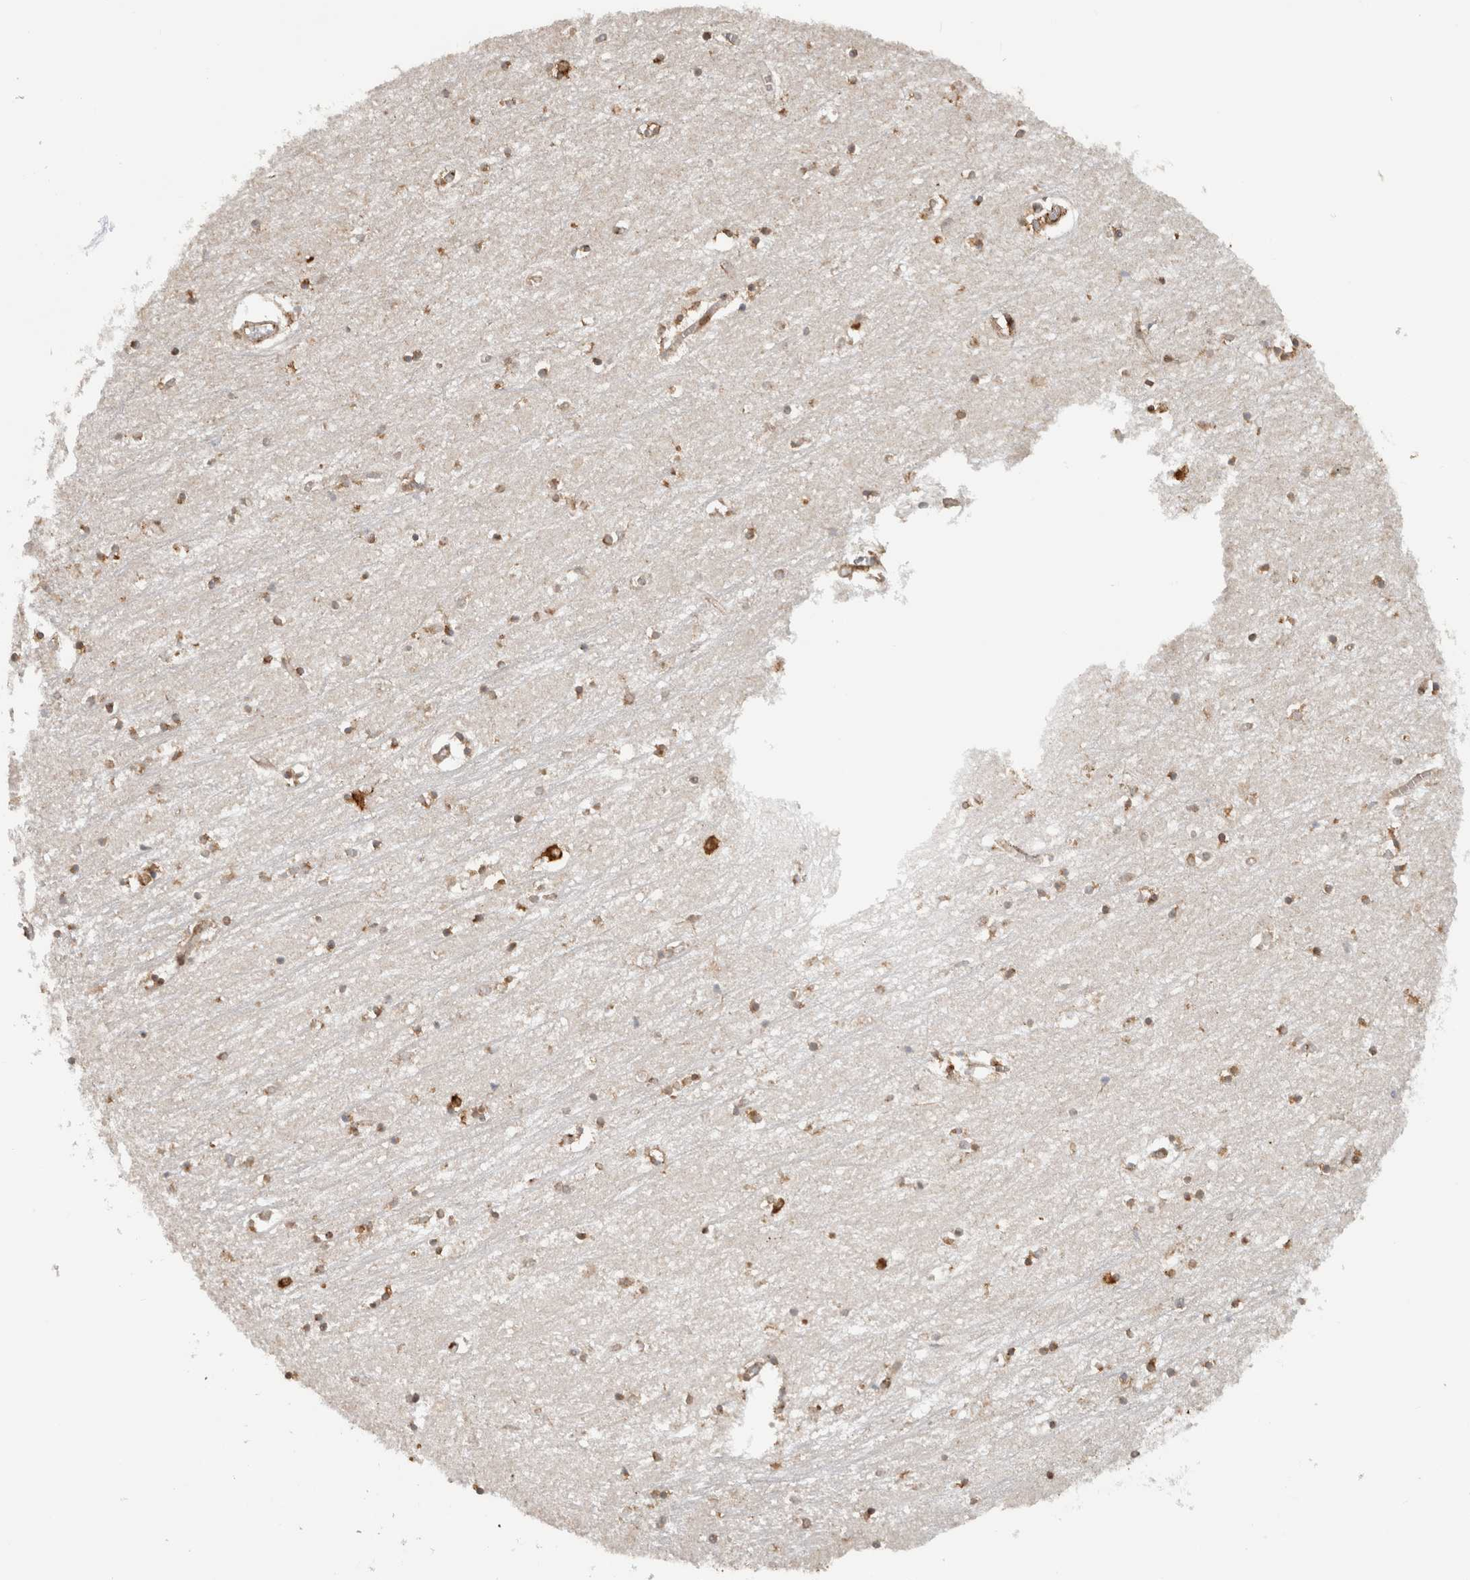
{"staining": {"intensity": "moderate", "quantity": "25%-75%", "location": "cytoplasmic/membranous"}, "tissue": "hippocampus", "cell_type": "Glial cells", "image_type": "normal", "snomed": [{"axis": "morphology", "description": "Normal tissue, NOS"}, {"axis": "topography", "description": "Hippocampus"}], "caption": "Moderate cytoplasmic/membranous expression for a protein is present in about 25%-75% of glial cells of unremarkable hippocampus using immunohistochemistry (IHC).", "gene": "MS4A7", "patient": {"sex": "male", "age": 70}}